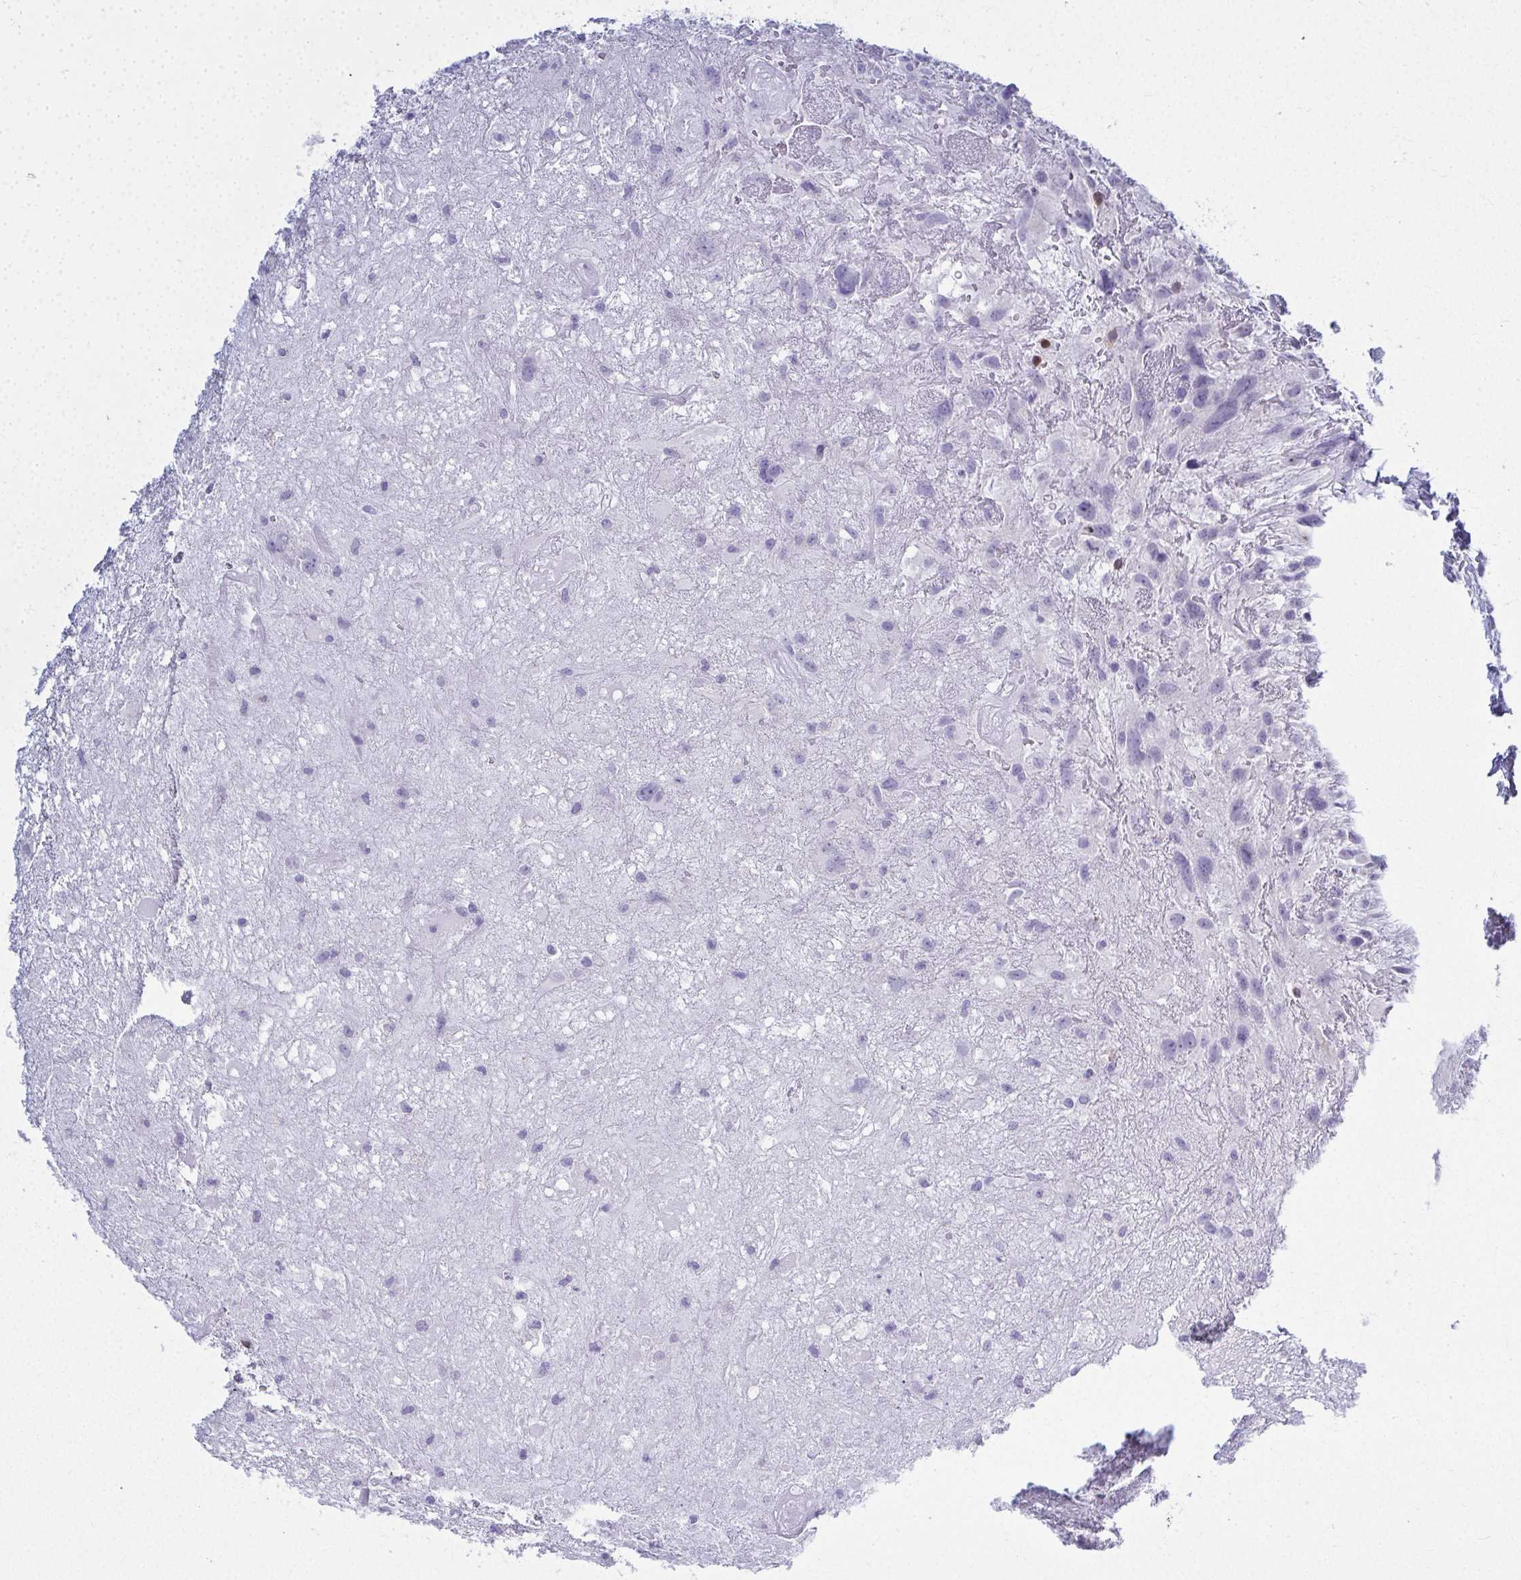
{"staining": {"intensity": "negative", "quantity": "none", "location": "none"}, "tissue": "glioma", "cell_type": "Tumor cells", "image_type": "cancer", "snomed": [{"axis": "morphology", "description": "Glioma, malignant, High grade"}, {"axis": "topography", "description": "Brain"}], "caption": "IHC histopathology image of neoplastic tissue: human glioma stained with DAB reveals no significant protein positivity in tumor cells. The staining is performed using DAB (3,3'-diaminobenzidine) brown chromogen with nuclei counter-stained in using hematoxylin.", "gene": "QDPR", "patient": {"sex": "male", "age": 46}}